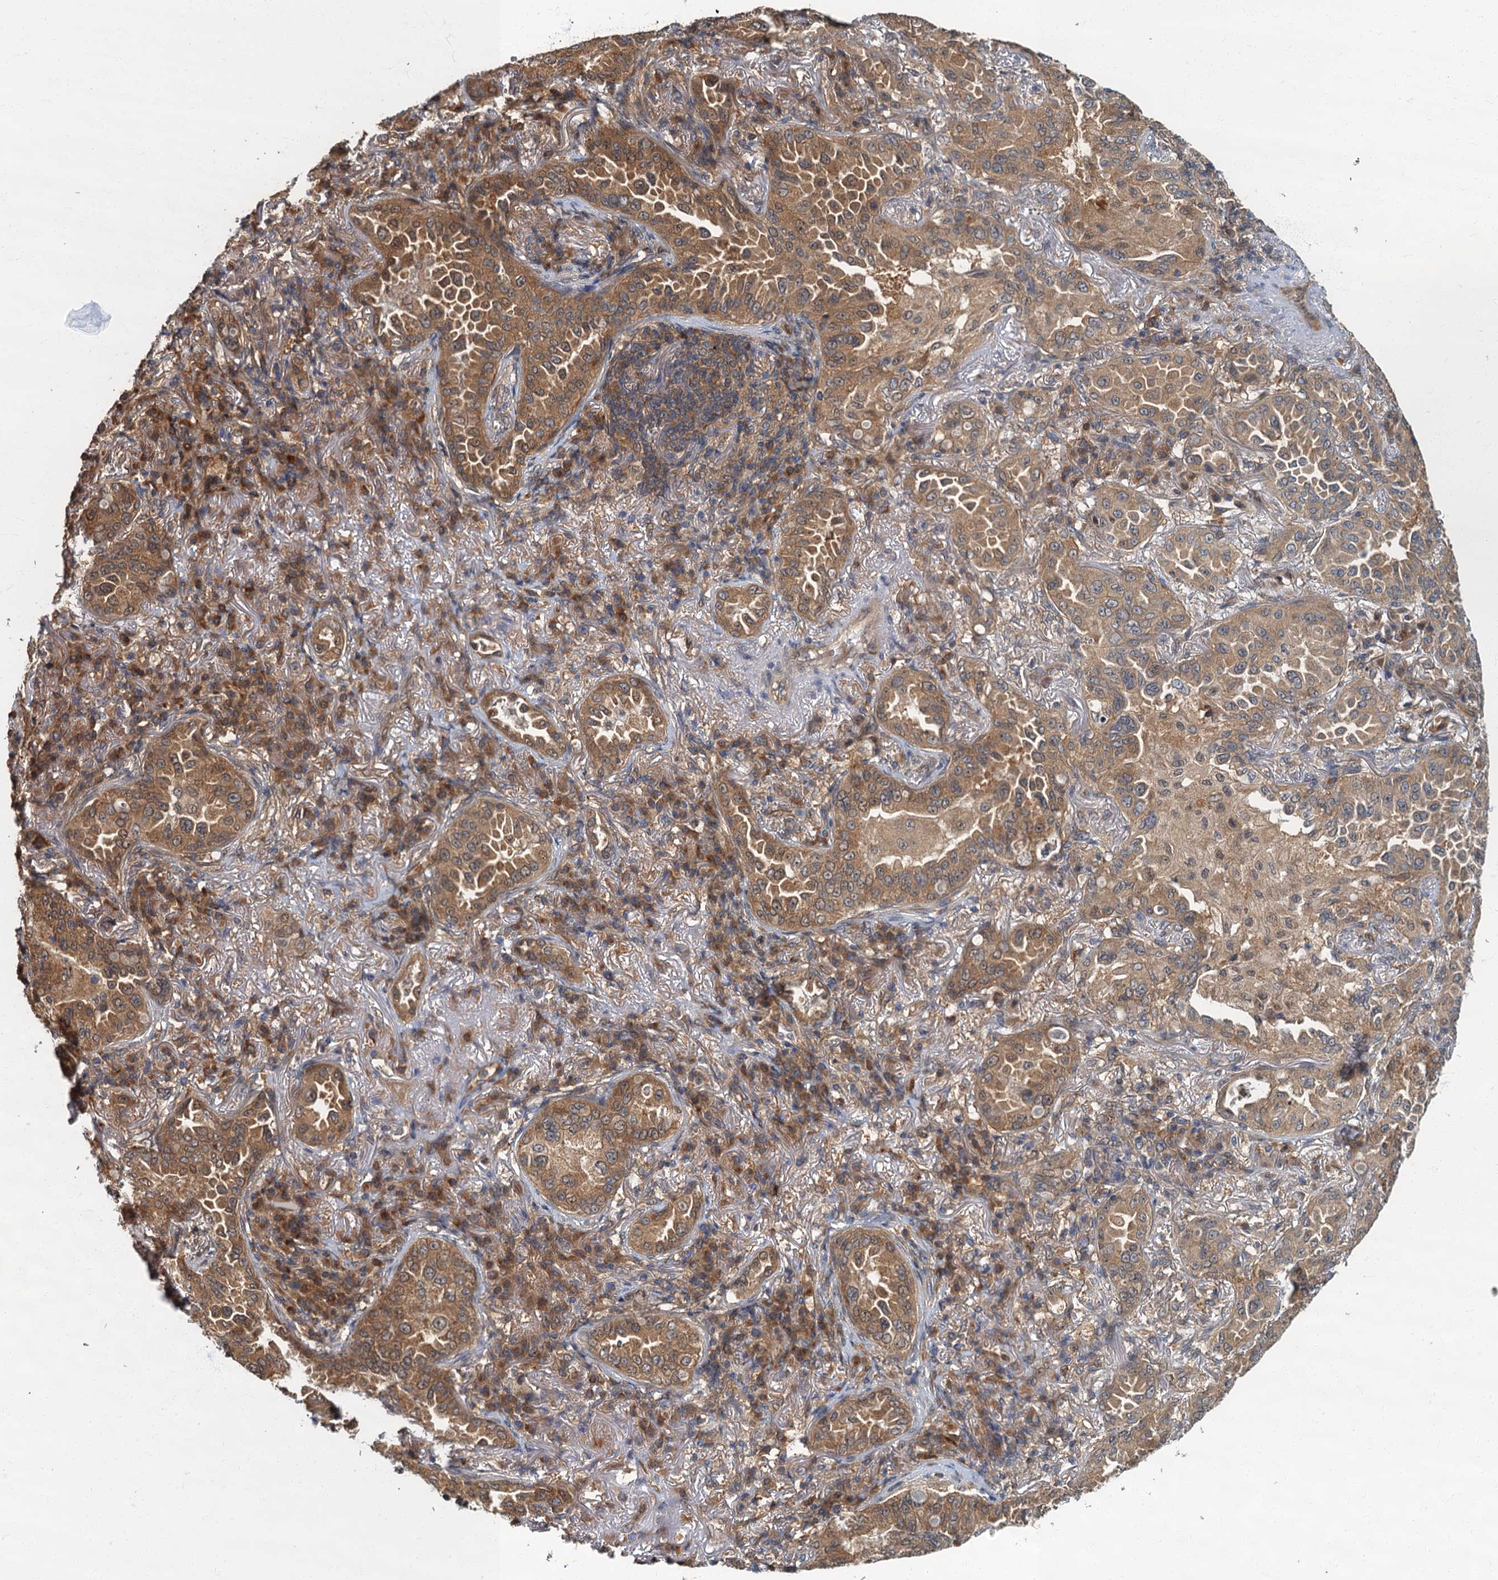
{"staining": {"intensity": "moderate", "quantity": ">75%", "location": "cytoplasmic/membranous"}, "tissue": "lung cancer", "cell_type": "Tumor cells", "image_type": "cancer", "snomed": [{"axis": "morphology", "description": "Adenocarcinoma, NOS"}, {"axis": "topography", "description": "Lung"}], "caption": "This is an image of immunohistochemistry staining of lung cancer (adenocarcinoma), which shows moderate staining in the cytoplasmic/membranous of tumor cells.", "gene": "TBCK", "patient": {"sex": "female", "age": 69}}